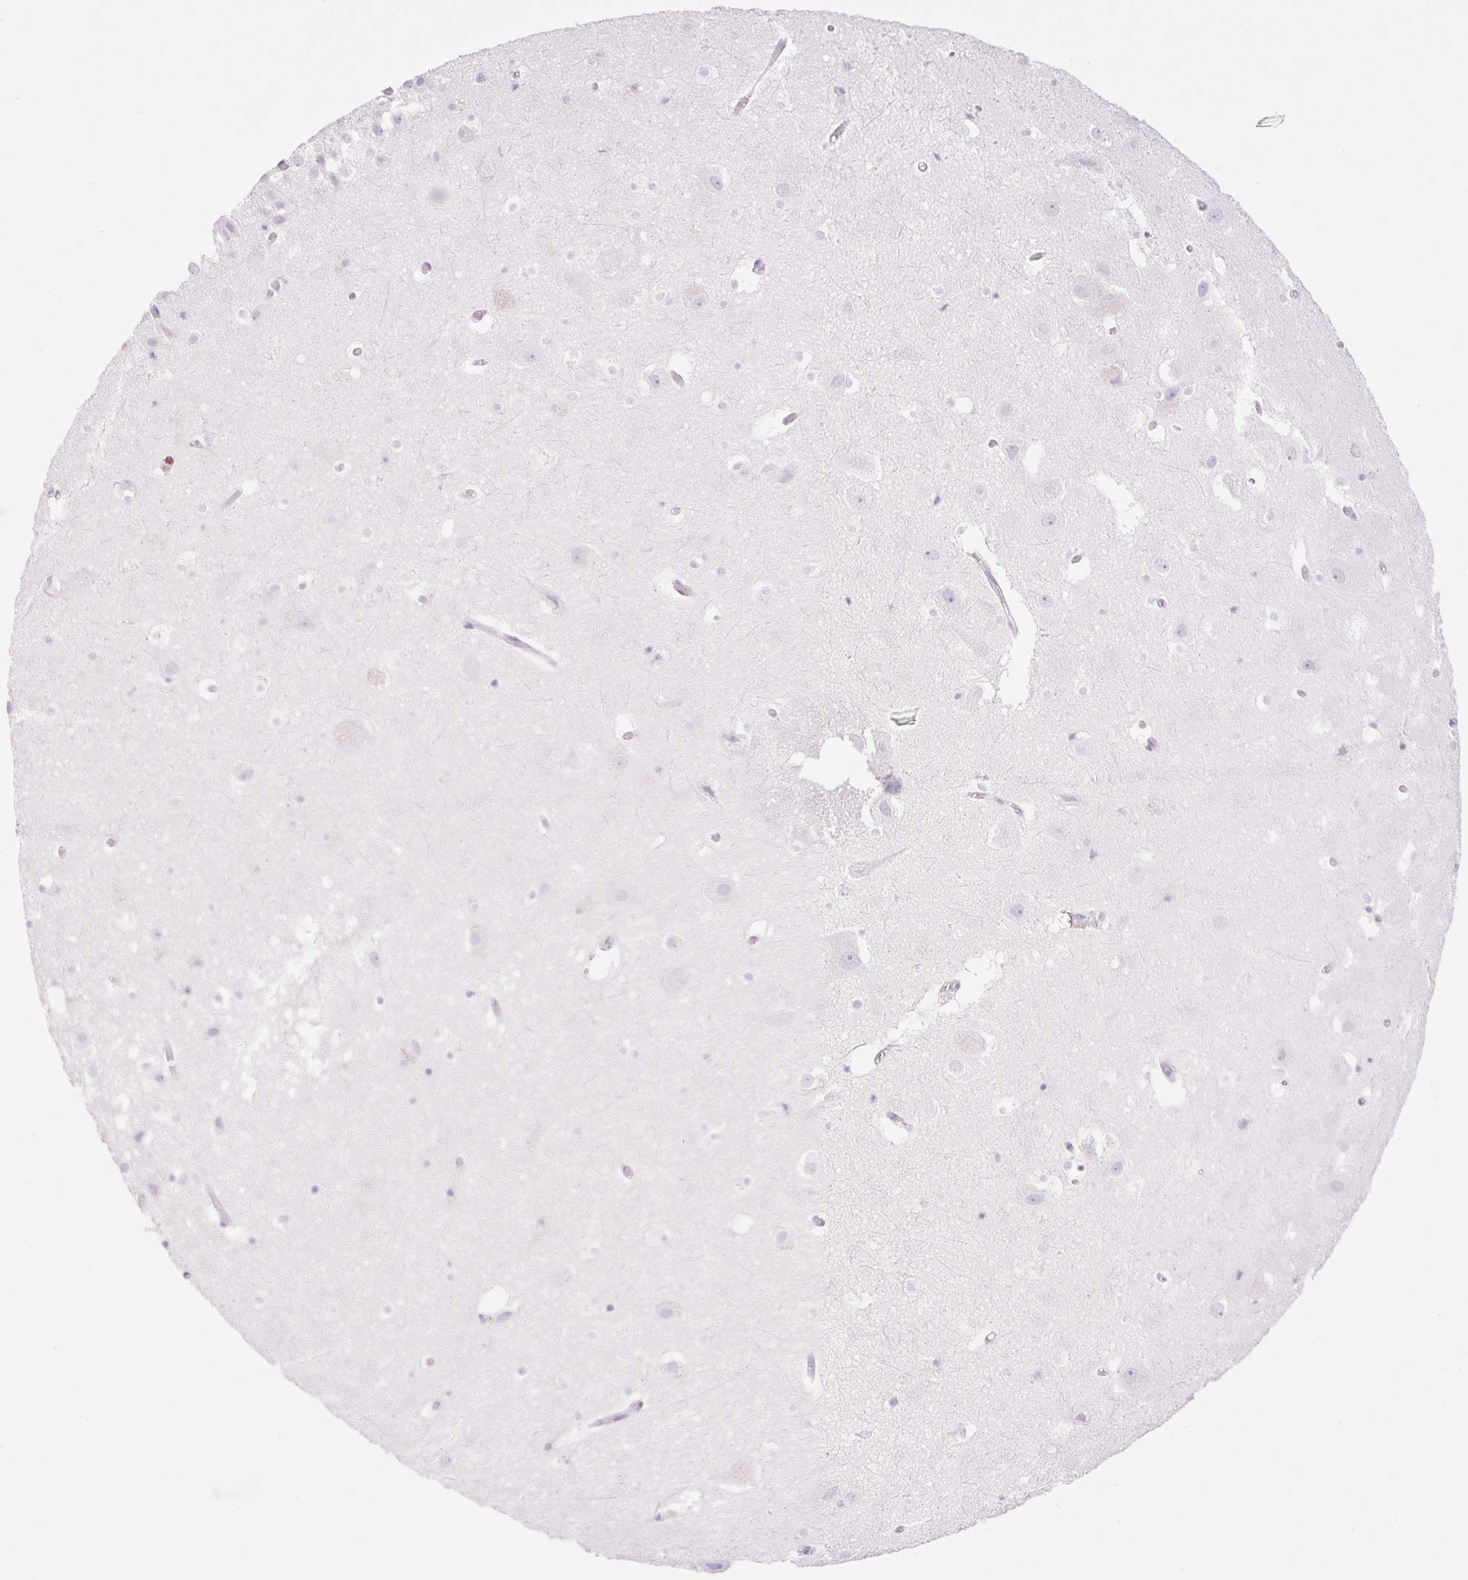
{"staining": {"intensity": "negative", "quantity": "none", "location": "none"}, "tissue": "hippocampus", "cell_type": "Glial cells", "image_type": "normal", "snomed": [{"axis": "morphology", "description": "Normal tissue, NOS"}, {"axis": "topography", "description": "Hippocampus"}], "caption": "IHC of benign hippocampus reveals no staining in glial cells.", "gene": "PALM3", "patient": {"sex": "female", "age": 52}}